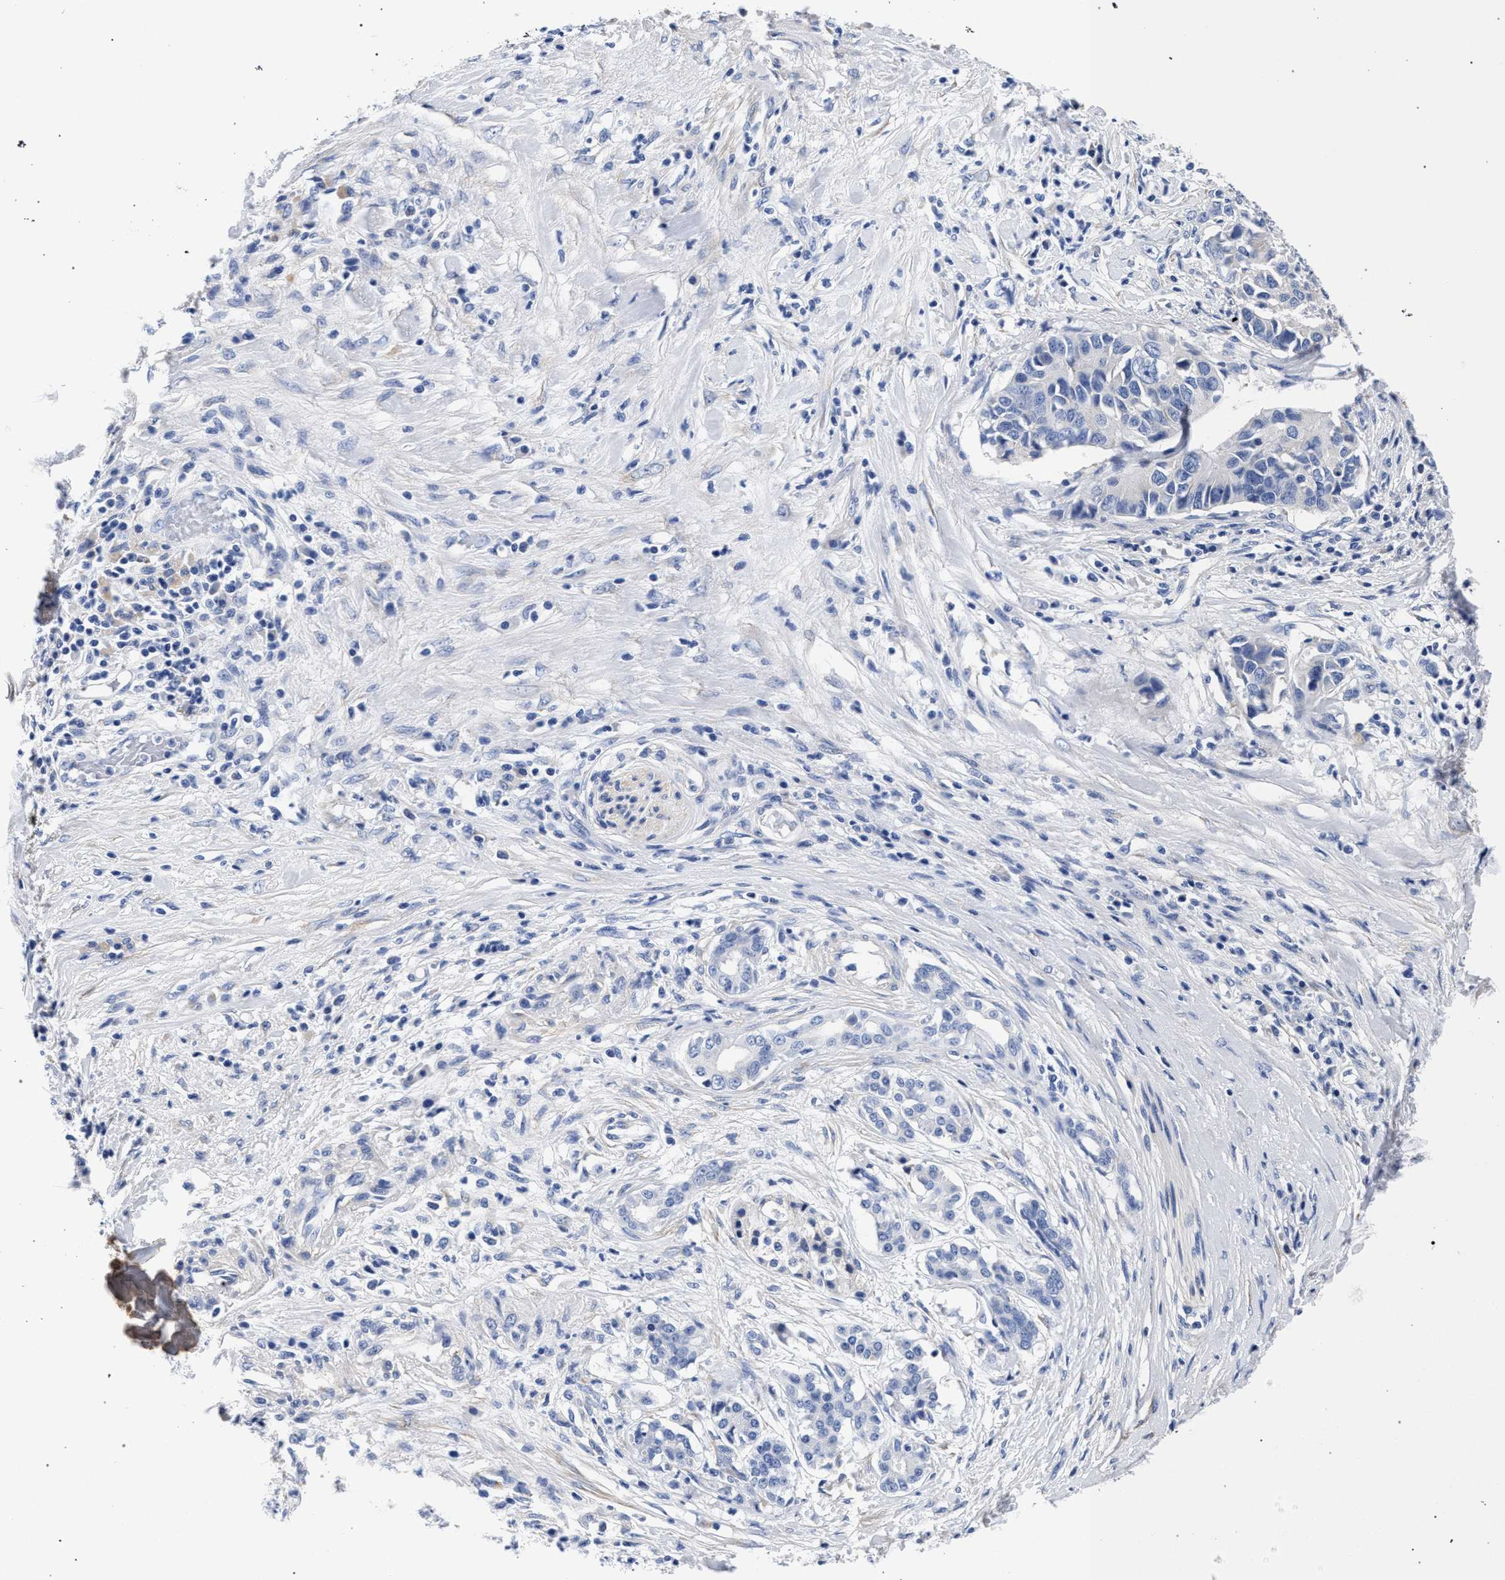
{"staining": {"intensity": "negative", "quantity": "none", "location": "none"}, "tissue": "pancreatic cancer", "cell_type": "Tumor cells", "image_type": "cancer", "snomed": [{"axis": "morphology", "description": "Adenocarcinoma, NOS"}, {"axis": "topography", "description": "Pancreas"}], "caption": "Immunohistochemistry (IHC) of pancreatic adenocarcinoma demonstrates no expression in tumor cells.", "gene": "AKAP4", "patient": {"sex": "female", "age": 56}}